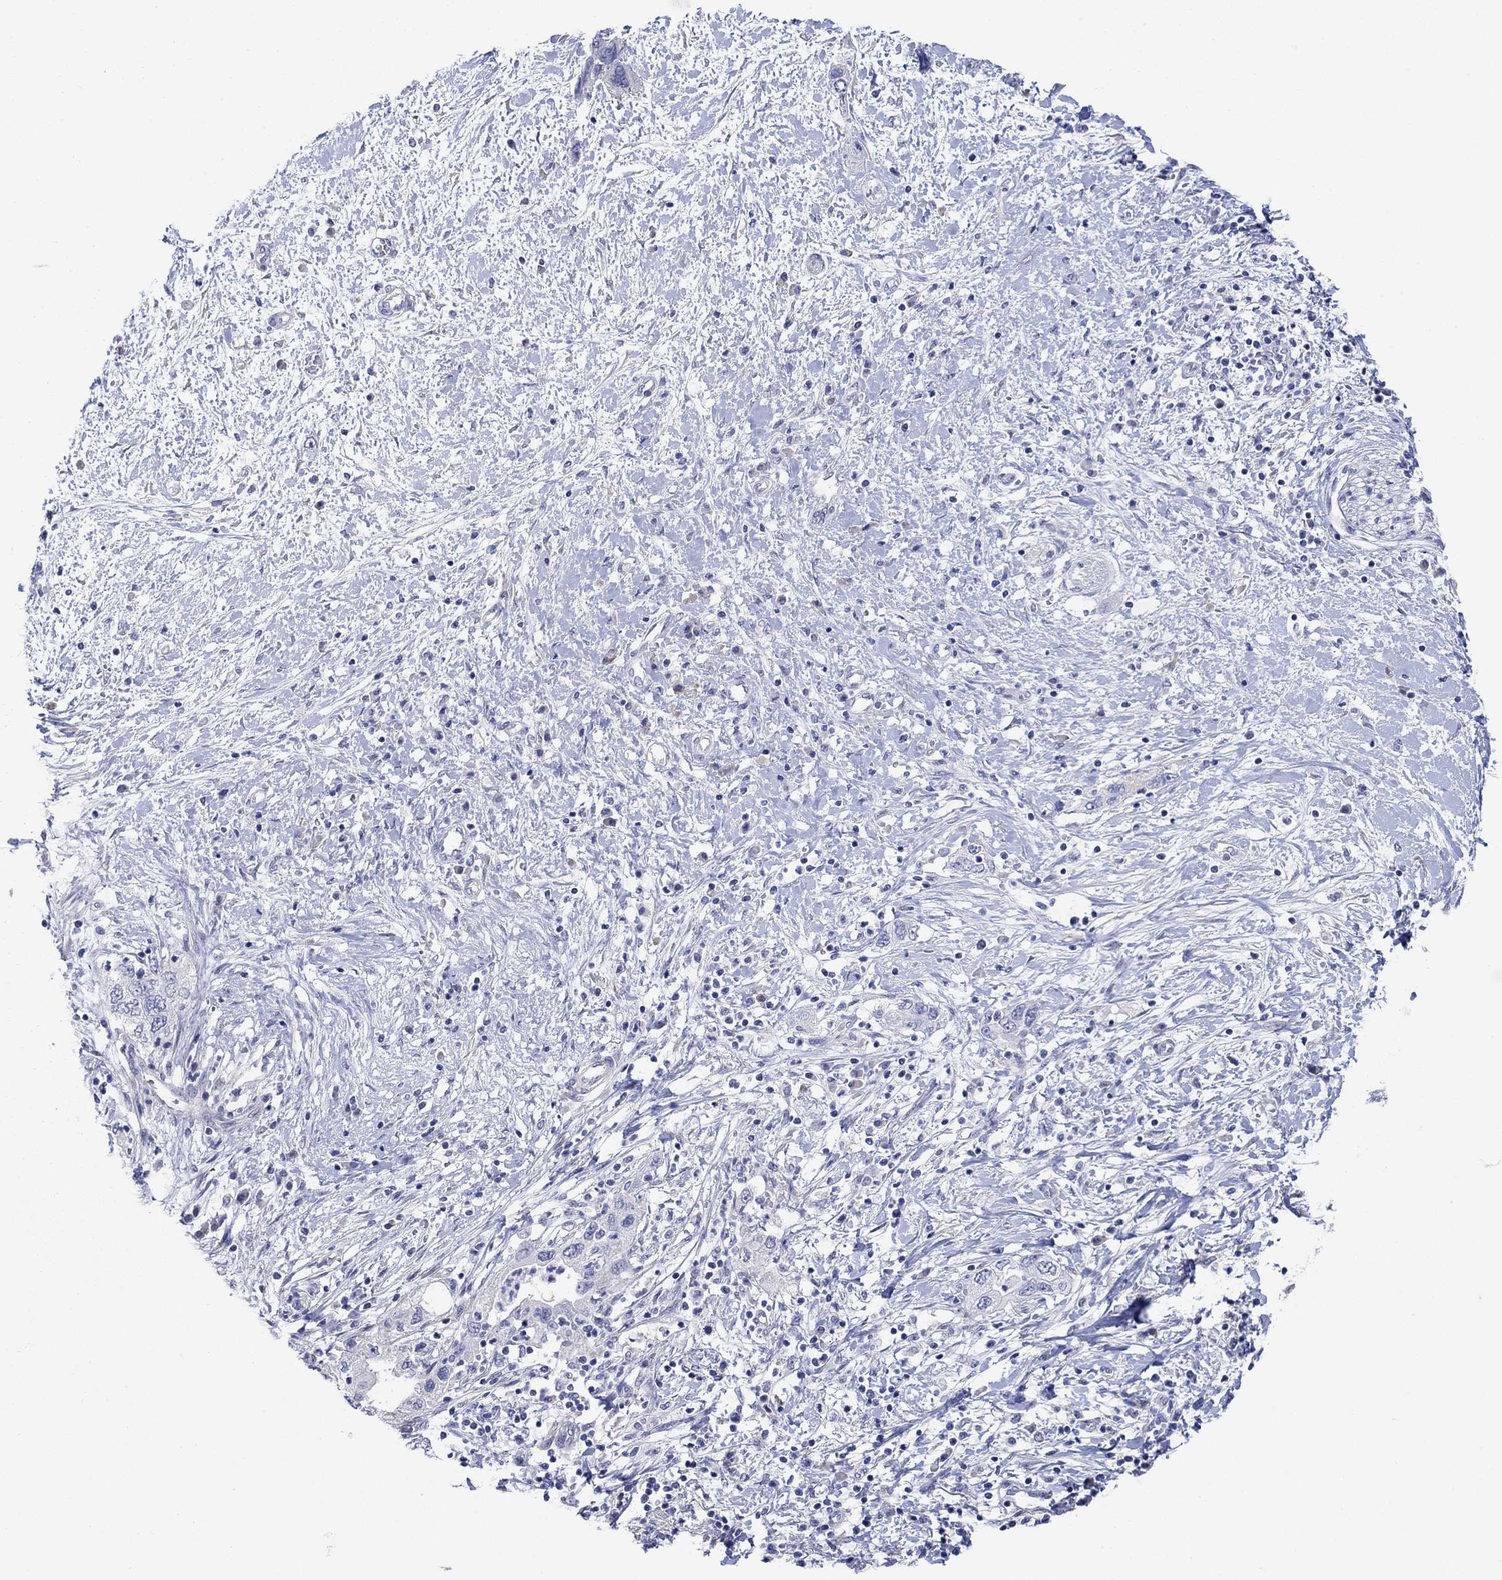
{"staining": {"intensity": "negative", "quantity": "none", "location": "none"}, "tissue": "pancreatic cancer", "cell_type": "Tumor cells", "image_type": "cancer", "snomed": [{"axis": "morphology", "description": "Adenocarcinoma, NOS"}, {"axis": "topography", "description": "Pancreas"}], "caption": "Immunohistochemistry micrograph of neoplastic tissue: pancreatic cancer stained with DAB (3,3'-diaminobenzidine) displays no significant protein staining in tumor cells.", "gene": "KRT222", "patient": {"sex": "female", "age": 73}}